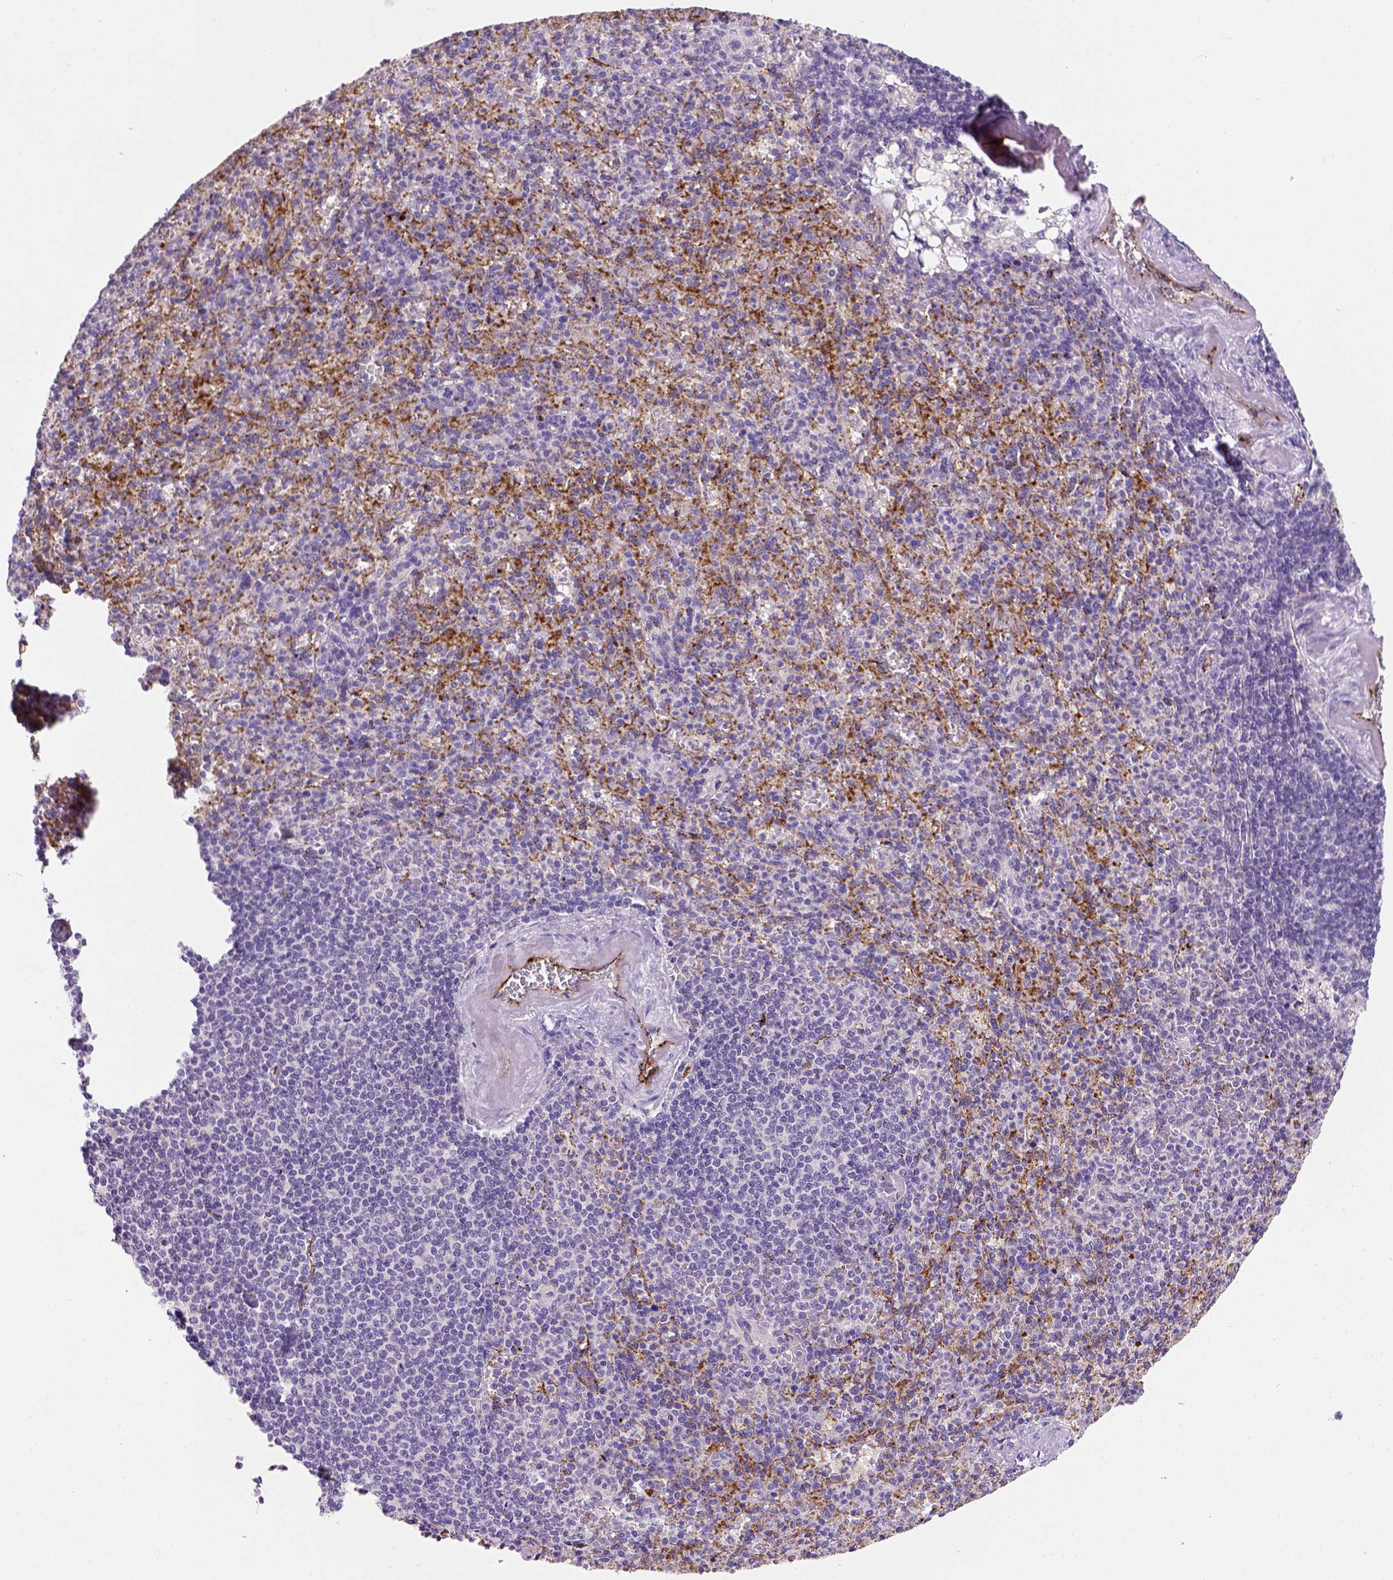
{"staining": {"intensity": "negative", "quantity": "none", "location": "none"}, "tissue": "spleen", "cell_type": "Cells in red pulp", "image_type": "normal", "snomed": [{"axis": "morphology", "description": "Normal tissue, NOS"}, {"axis": "topography", "description": "Spleen"}], "caption": "DAB immunohistochemical staining of normal human spleen exhibits no significant positivity in cells in red pulp.", "gene": "VWF", "patient": {"sex": "female", "age": 74}}